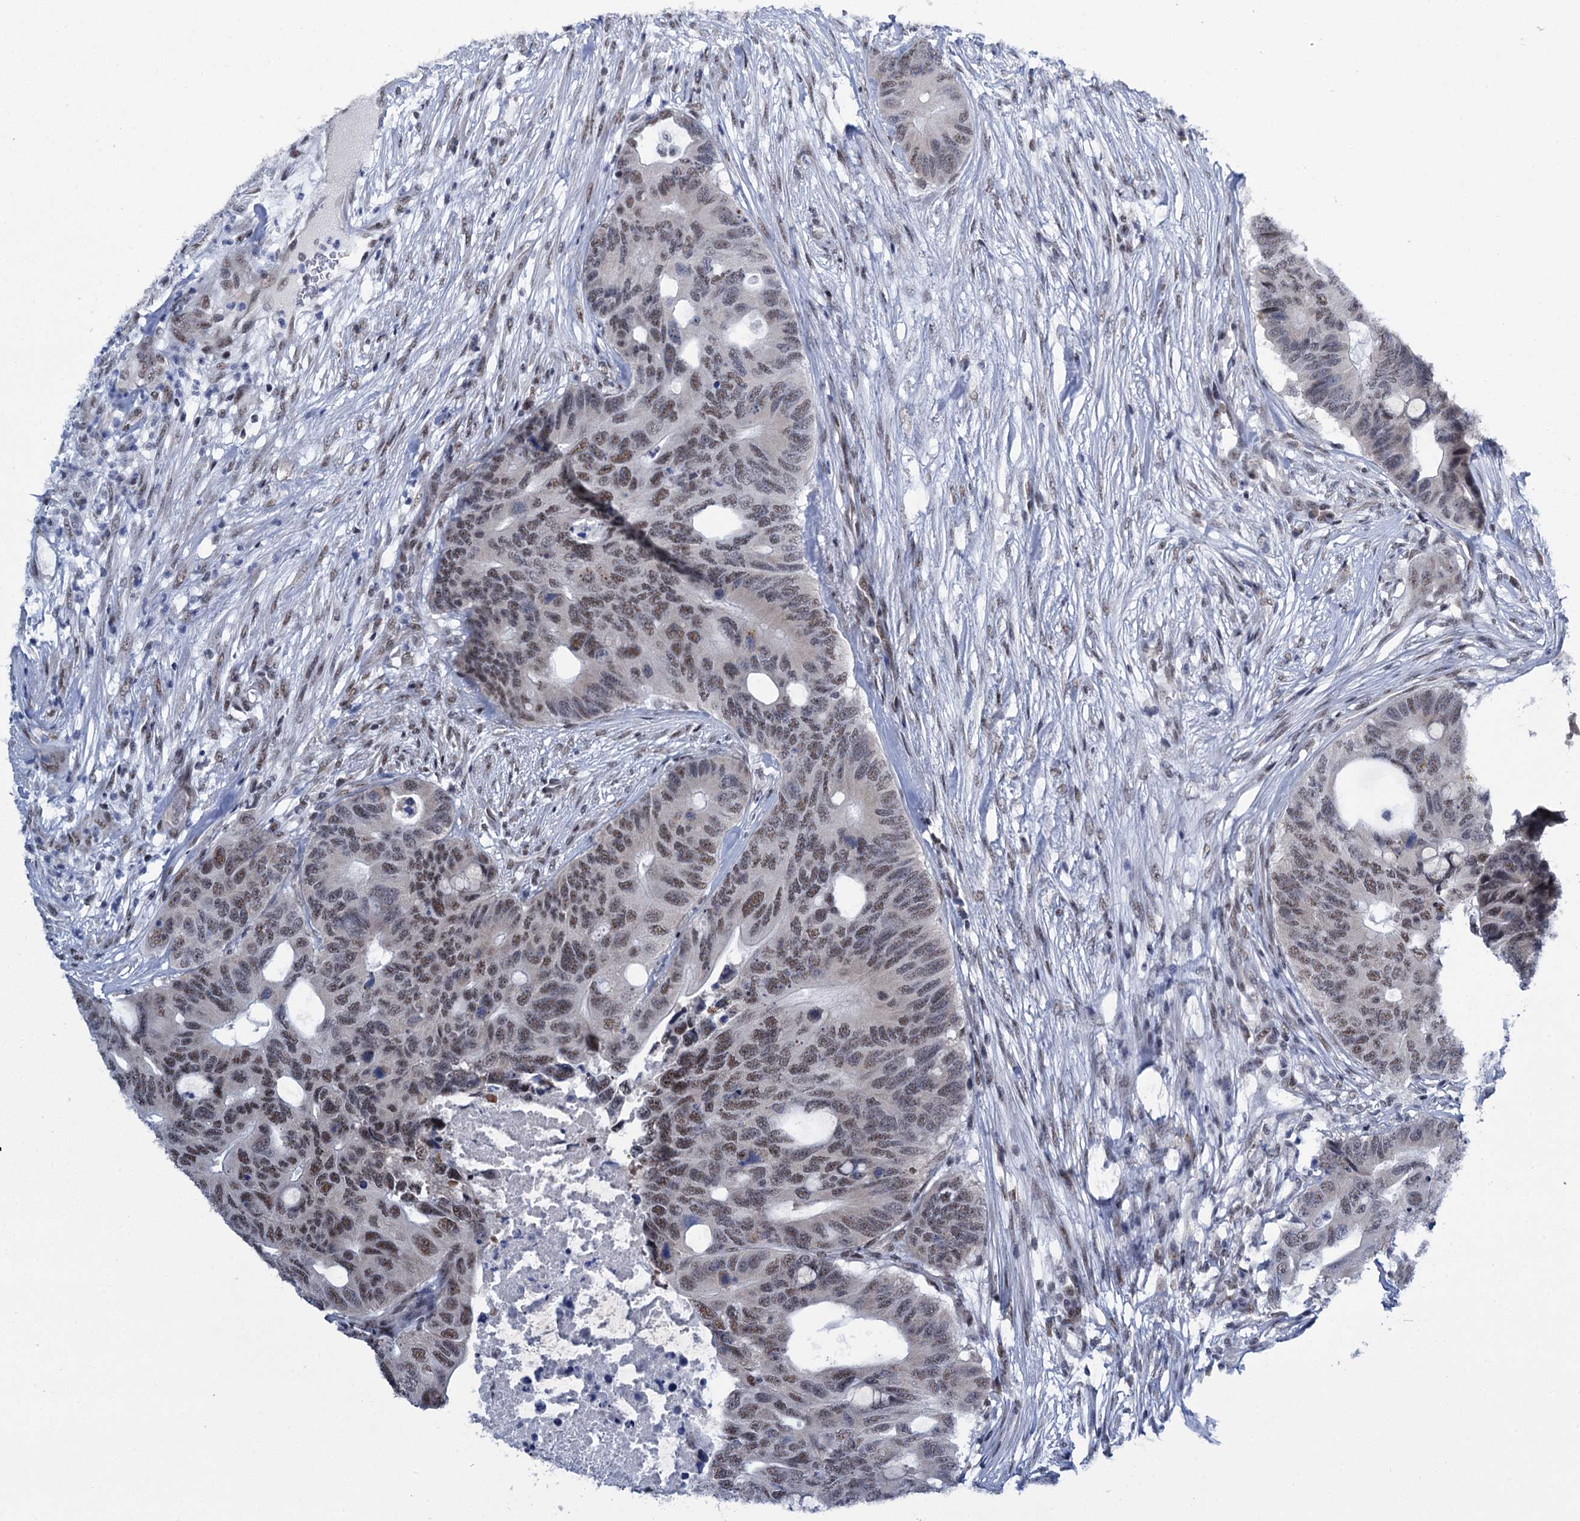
{"staining": {"intensity": "moderate", "quantity": "25%-75%", "location": "nuclear"}, "tissue": "colorectal cancer", "cell_type": "Tumor cells", "image_type": "cancer", "snomed": [{"axis": "morphology", "description": "Adenocarcinoma, NOS"}, {"axis": "topography", "description": "Colon"}], "caption": "The photomicrograph demonstrates a brown stain indicating the presence of a protein in the nuclear of tumor cells in colorectal cancer.", "gene": "SREK1", "patient": {"sex": "male", "age": 71}}